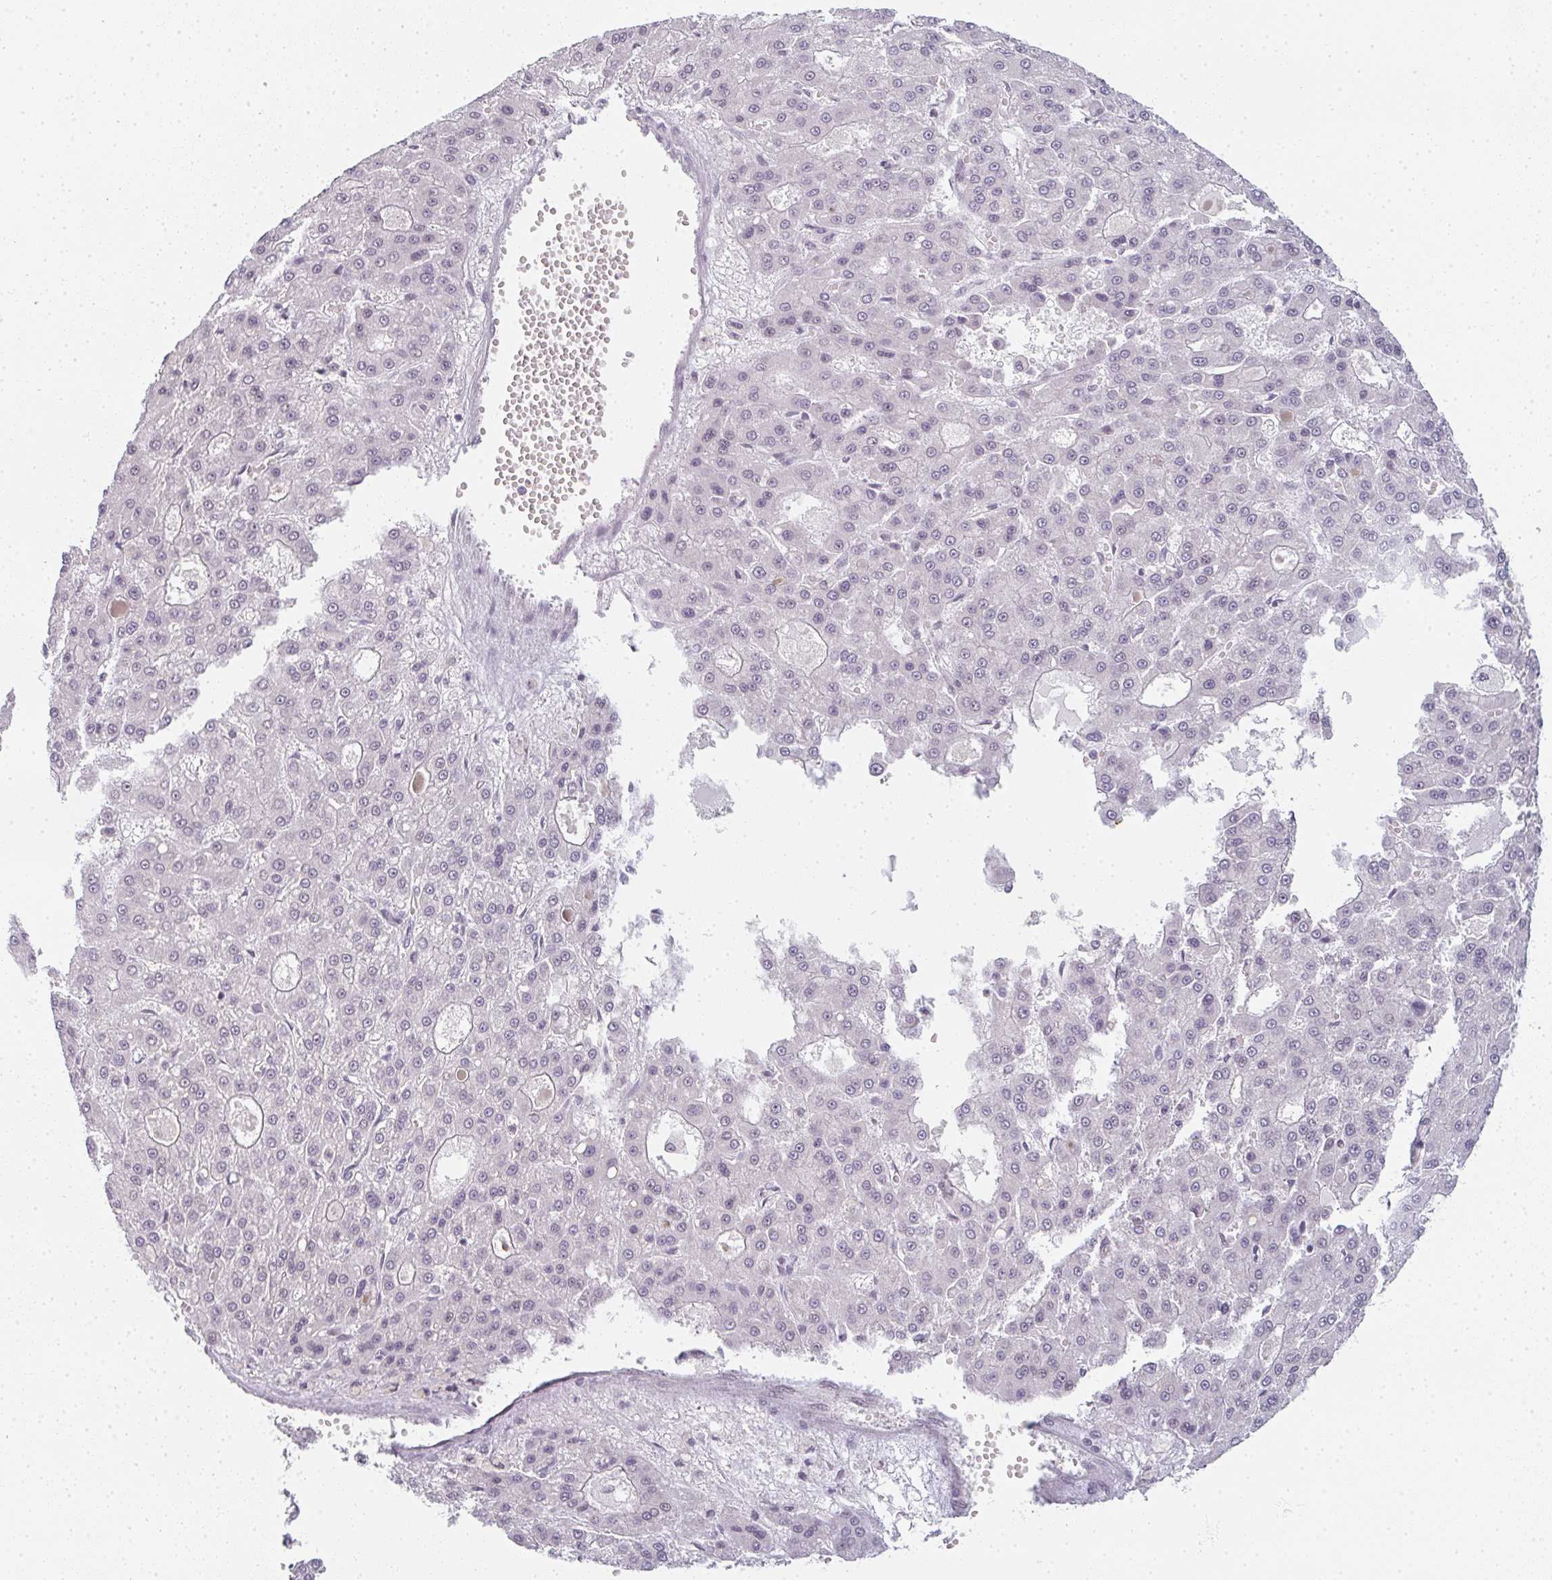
{"staining": {"intensity": "negative", "quantity": "none", "location": "none"}, "tissue": "liver cancer", "cell_type": "Tumor cells", "image_type": "cancer", "snomed": [{"axis": "morphology", "description": "Carcinoma, Hepatocellular, NOS"}, {"axis": "topography", "description": "Liver"}], "caption": "IHC of human liver cancer shows no staining in tumor cells.", "gene": "RBBP6", "patient": {"sex": "male", "age": 70}}